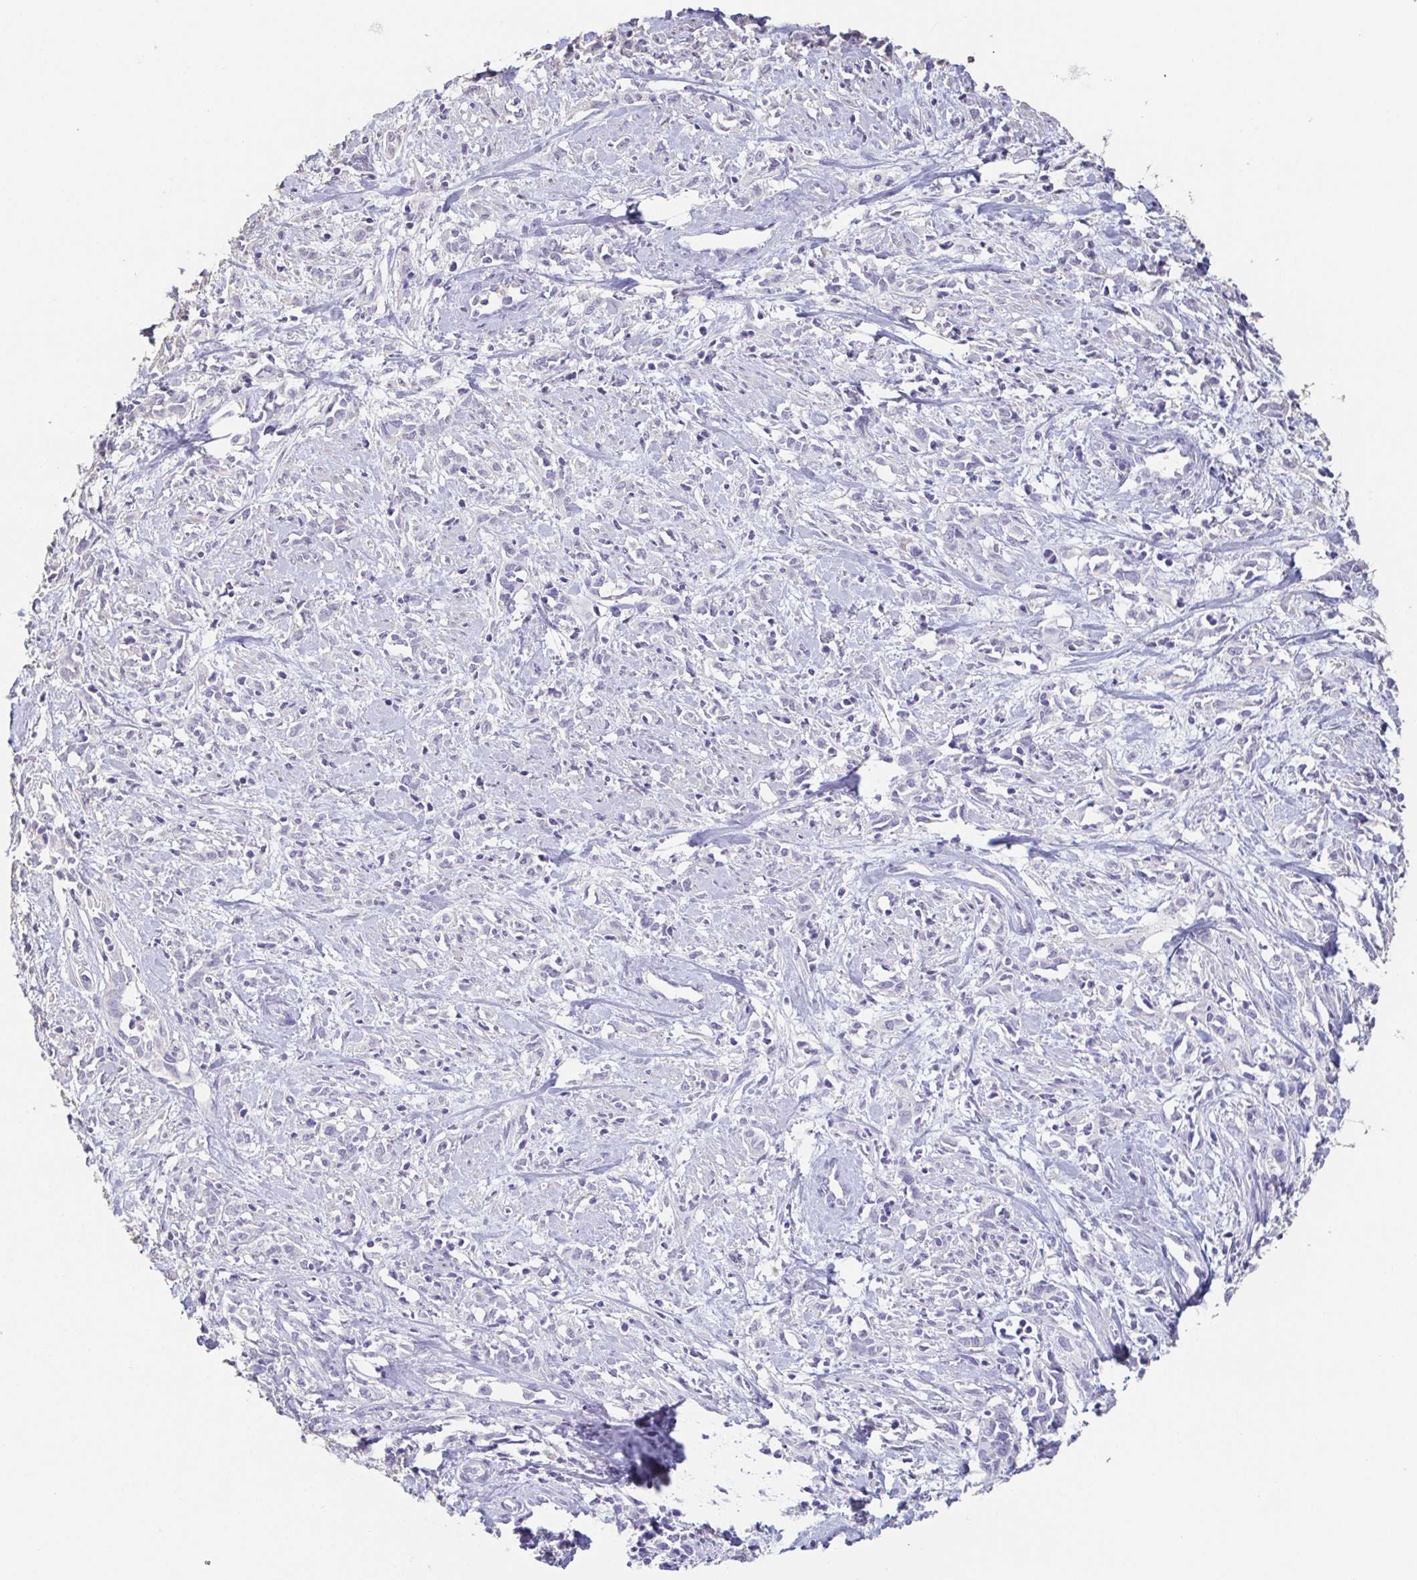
{"staining": {"intensity": "negative", "quantity": "none", "location": "none"}, "tissue": "cervical cancer", "cell_type": "Tumor cells", "image_type": "cancer", "snomed": [{"axis": "morphology", "description": "Adenocarcinoma, NOS"}, {"axis": "topography", "description": "Cervix"}], "caption": "Adenocarcinoma (cervical) was stained to show a protein in brown. There is no significant staining in tumor cells.", "gene": "BPIFA2", "patient": {"sex": "female", "age": 40}}